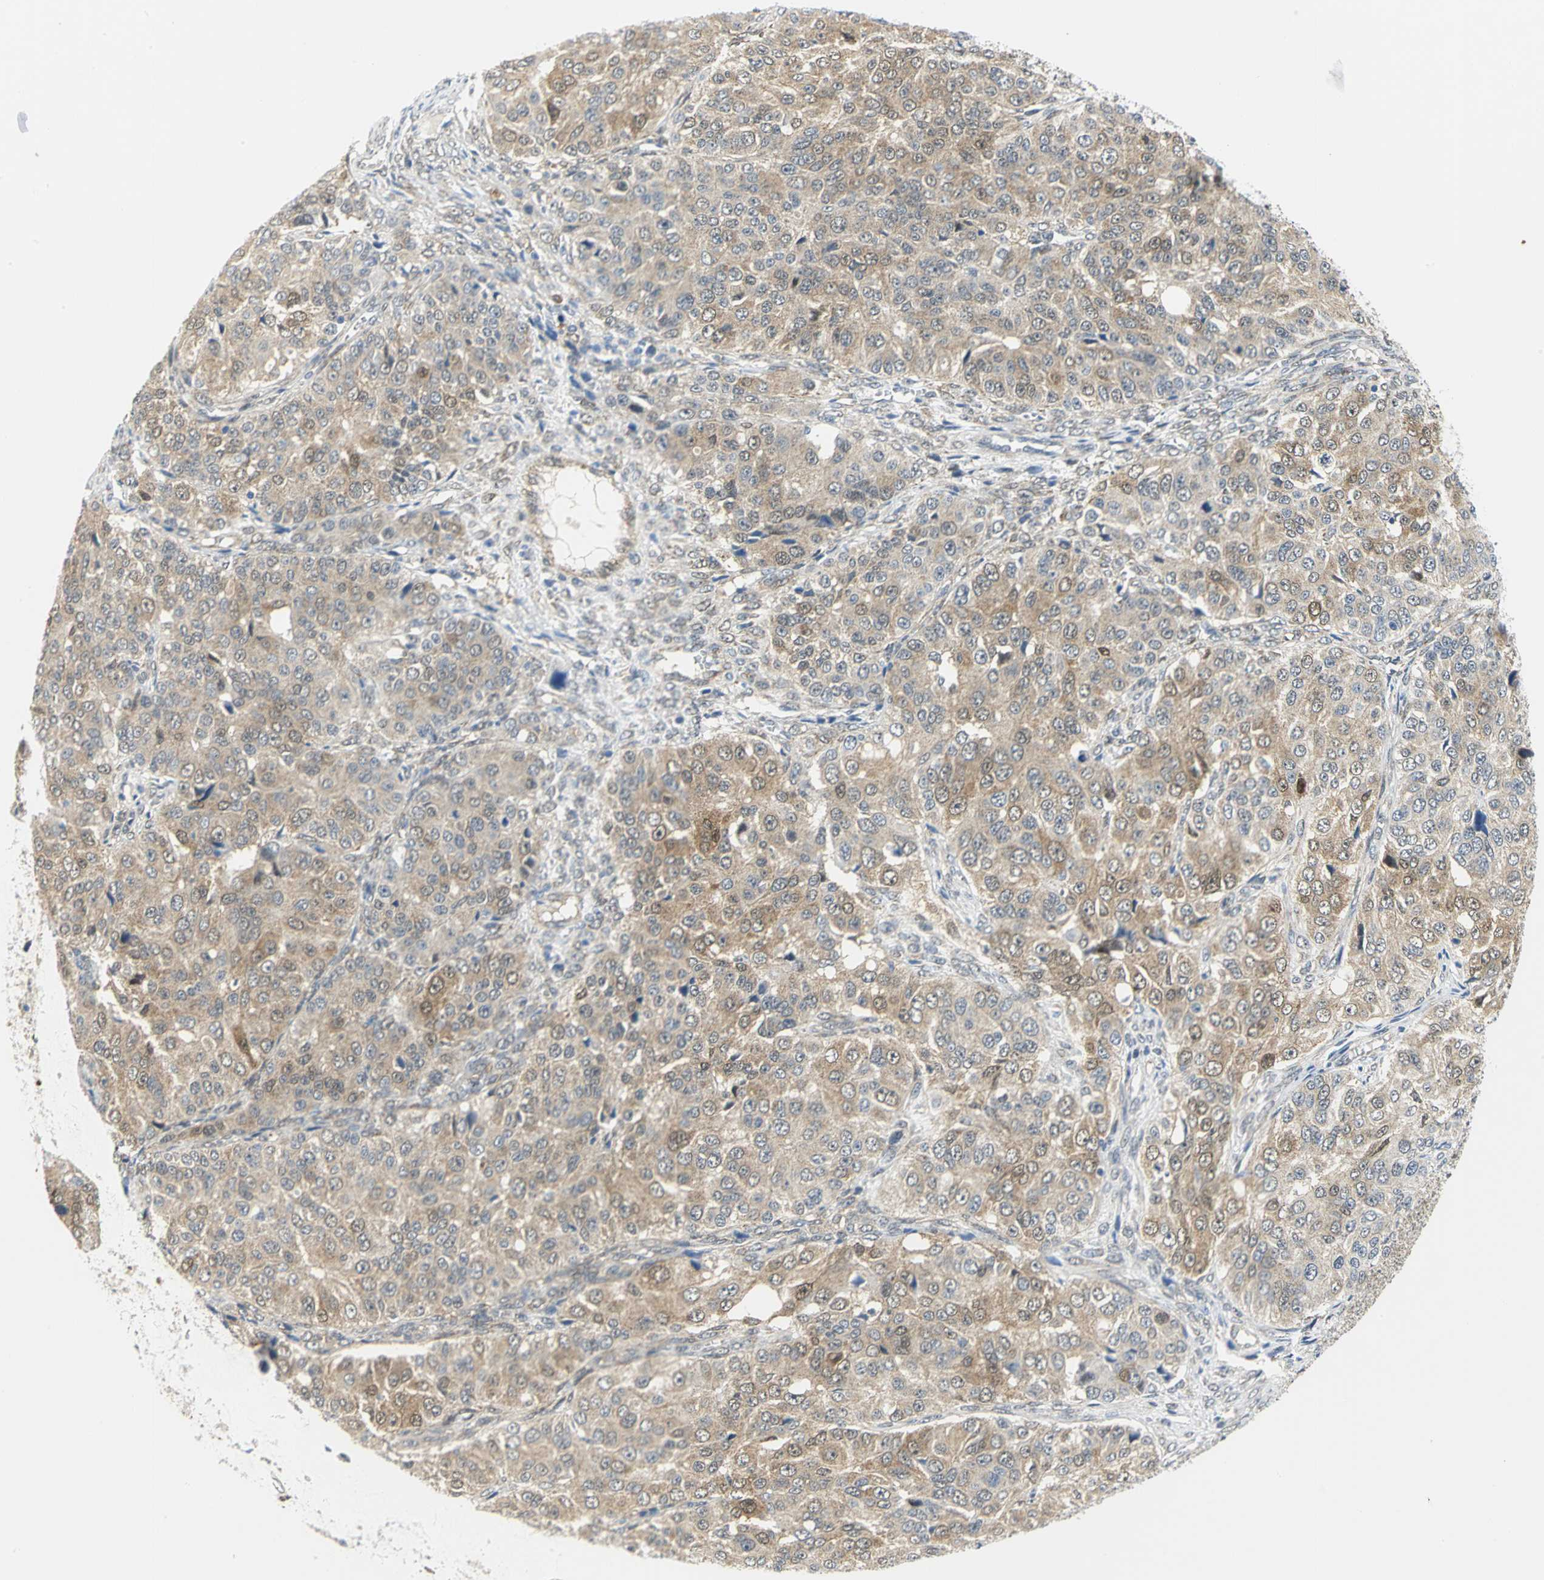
{"staining": {"intensity": "weak", "quantity": ">75%", "location": "cytoplasmic/membranous"}, "tissue": "ovarian cancer", "cell_type": "Tumor cells", "image_type": "cancer", "snomed": [{"axis": "morphology", "description": "Carcinoma, endometroid"}, {"axis": "topography", "description": "Ovary"}], "caption": "Tumor cells reveal low levels of weak cytoplasmic/membranous staining in approximately >75% of cells in human ovarian cancer.", "gene": "PGM3", "patient": {"sex": "female", "age": 51}}